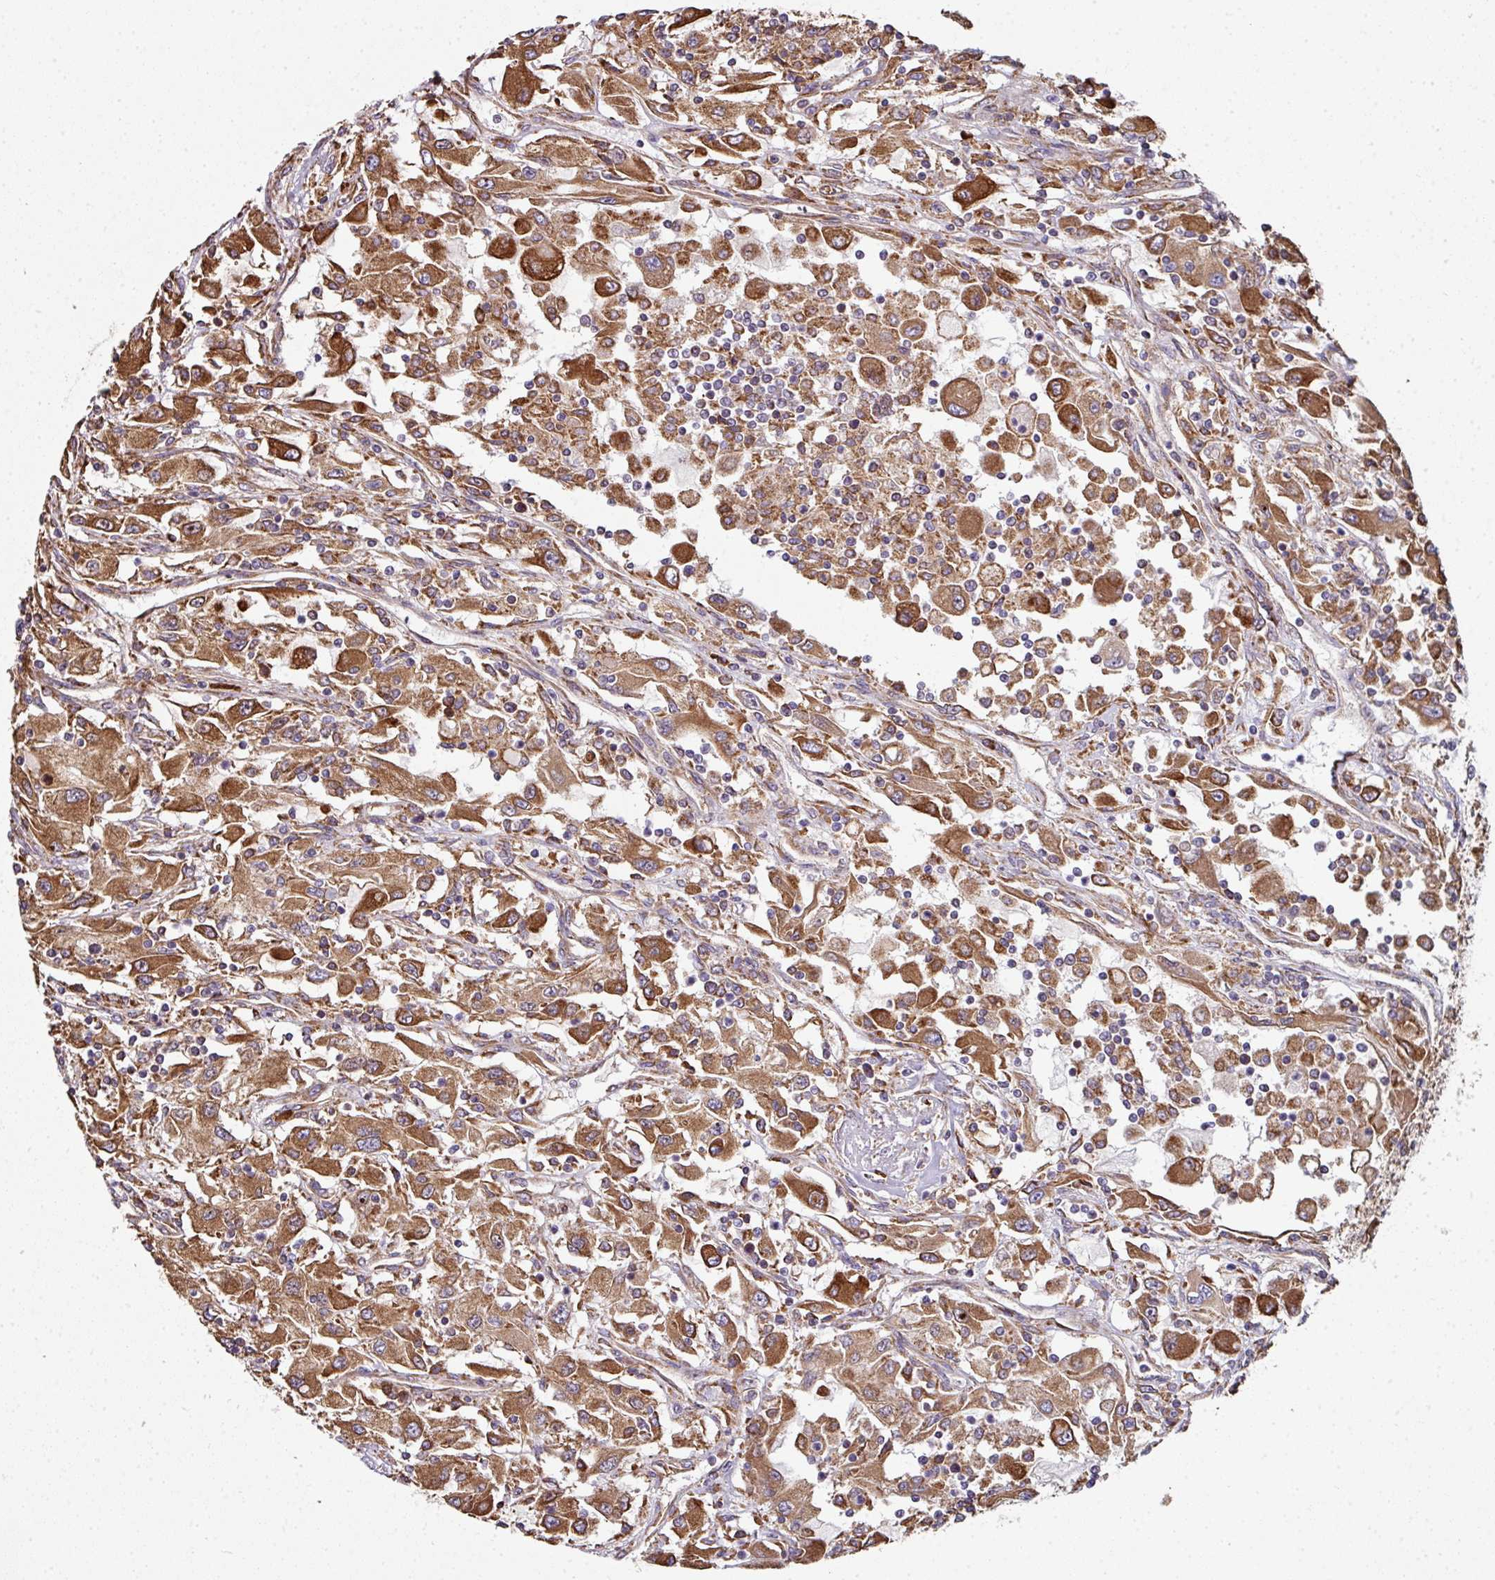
{"staining": {"intensity": "strong", "quantity": ">75%", "location": "cytoplasmic/membranous"}, "tissue": "renal cancer", "cell_type": "Tumor cells", "image_type": "cancer", "snomed": [{"axis": "morphology", "description": "Adenocarcinoma, NOS"}, {"axis": "topography", "description": "Kidney"}], "caption": "Adenocarcinoma (renal) tissue reveals strong cytoplasmic/membranous expression in approximately >75% of tumor cells, visualized by immunohistochemistry.", "gene": "FAT4", "patient": {"sex": "female", "age": 67}}